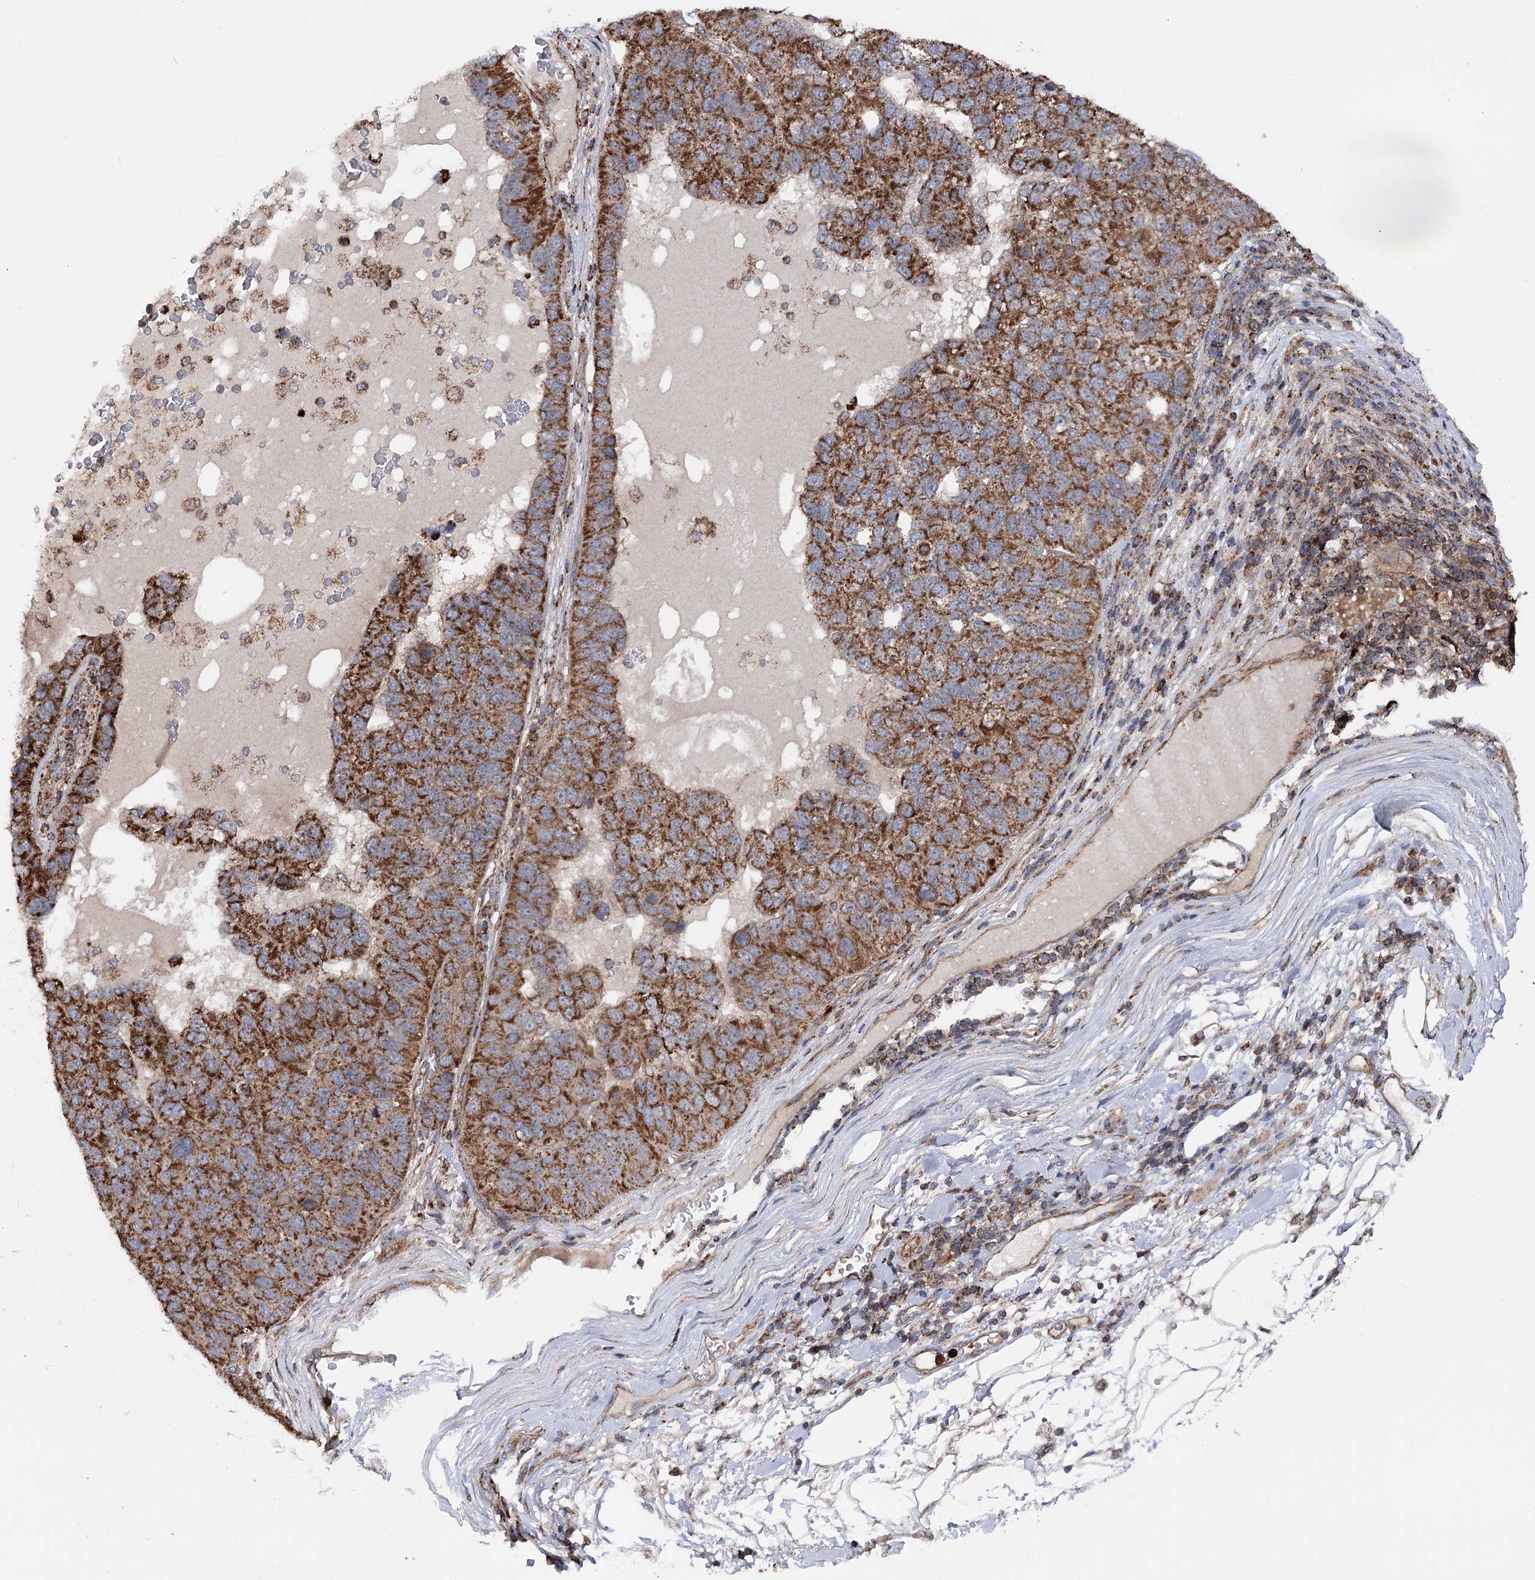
{"staining": {"intensity": "strong", "quantity": ">75%", "location": "cytoplasmic/membranous"}, "tissue": "pancreatic cancer", "cell_type": "Tumor cells", "image_type": "cancer", "snomed": [{"axis": "morphology", "description": "Adenocarcinoma, NOS"}, {"axis": "topography", "description": "Pancreas"}], "caption": "DAB (3,3'-diaminobenzidine) immunohistochemical staining of pancreatic adenocarcinoma exhibits strong cytoplasmic/membranous protein positivity in approximately >75% of tumor cells.", "gene": "FGFR1OP2", "patient": {"sex": "female", "age": 61}}